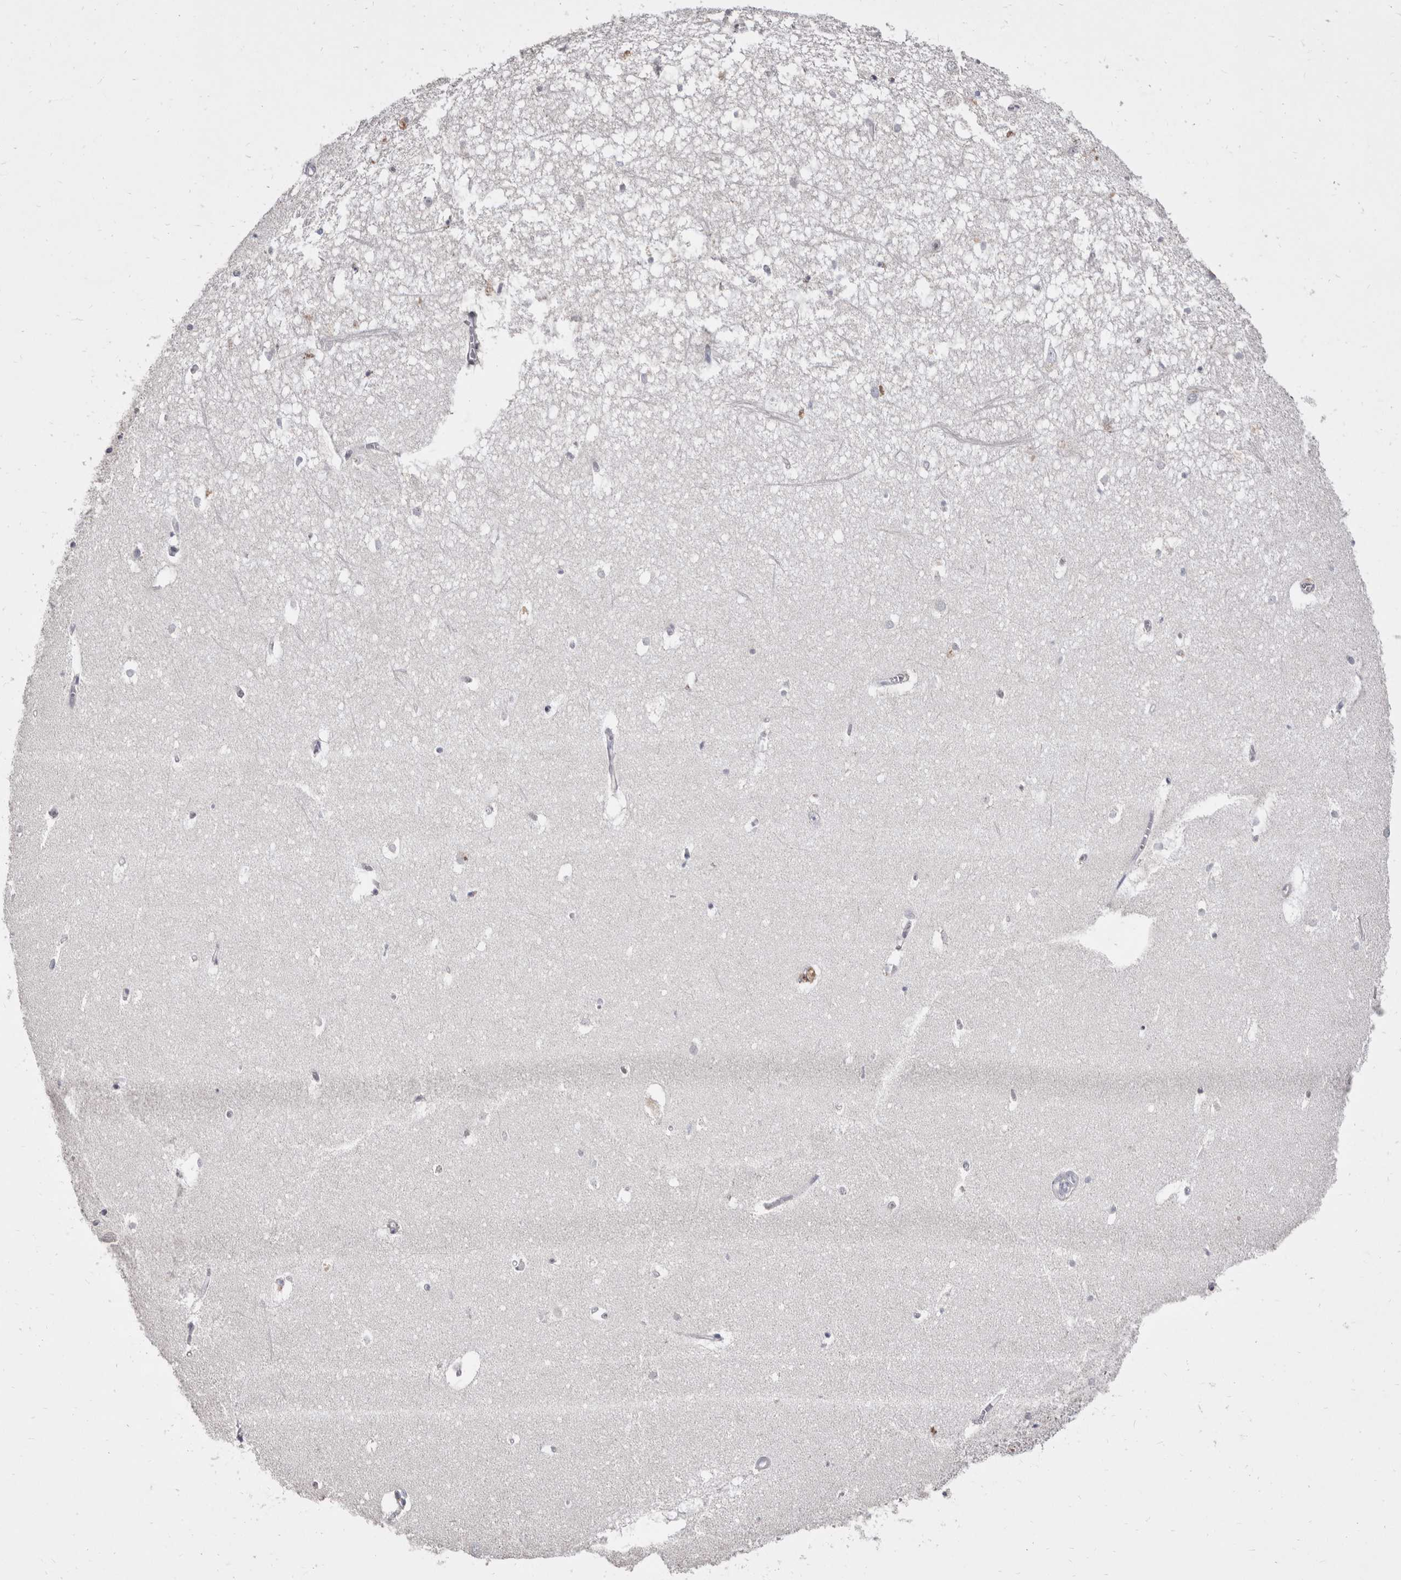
{"staining": {"intensity": "negative", "quantity": "none", "location": "none"}, "tissue": "hippocampus", "cell_type": "Glial cells", "image_type": "normal", "snomed": [{"axis": "morphology", "description": "Normal tissue, NOS"}, {"axis": "topography", "description": "Hippocampus"}], "caption": "Photomicrograph shows no protein staining in glial cells of benign hippocampus. (IHC, brightfield microscopy, high magnification).", "gene": "CYP2E1", "patient": {"sex": "female", "age": 64}}